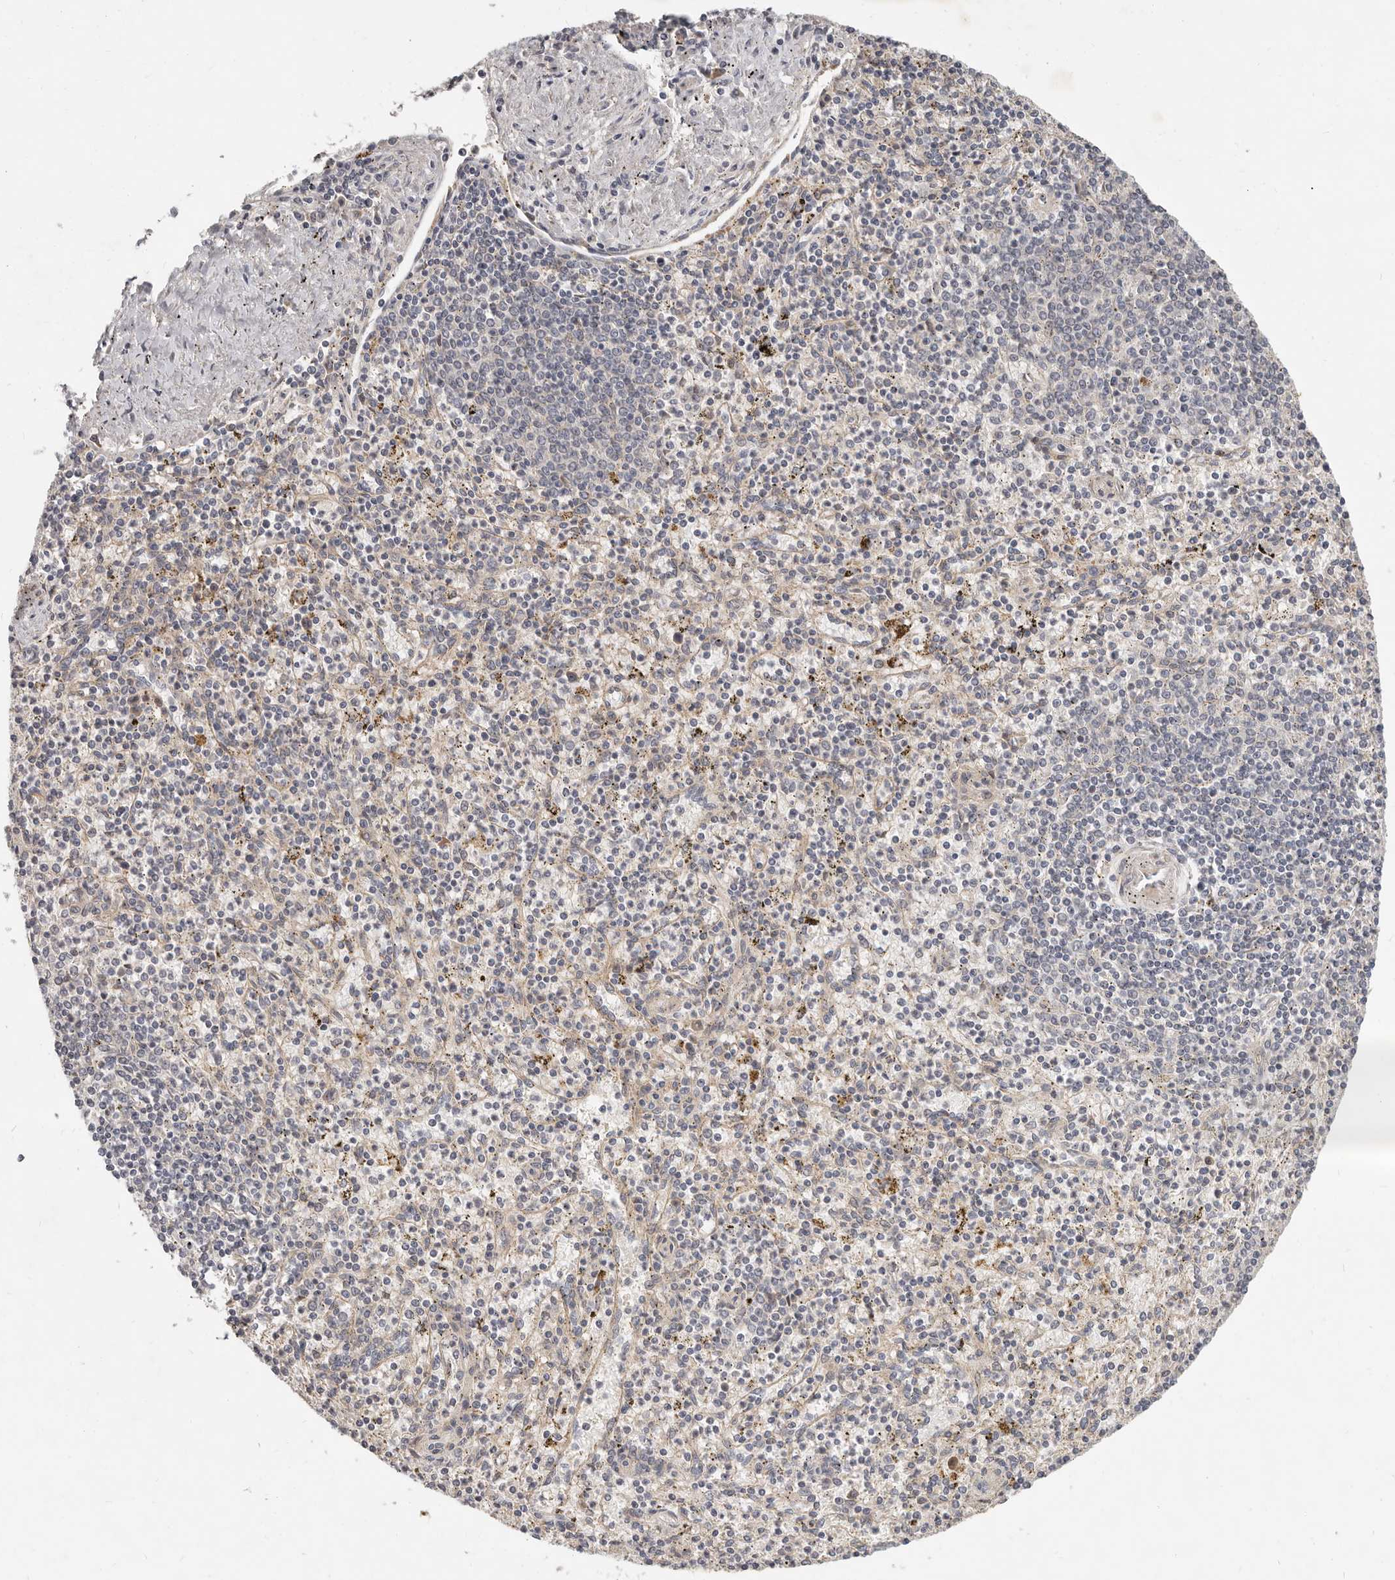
{"staining": {"intensity": "negative", "quantity": "none", "location": "none"}, "tissue": "spleen", "cell_type": "Cells in red pulp", "image_type": "normal", "snomed": [{"axis": "morphology", "description": "Normal tissue, NOS"}, {"axis": "topography", "description": "Spleen"}], "caption": "Immunohistochemical staining of normal human spleen reveals no significant expression in cells in red pulp. The staining is performed using DAB (3,3'-diaminobenzidine) brown chromogen with nuclei counter-stained in using hematoxylin.", "gene": "MICALL2", "patient": {"sex": "male", "age": 72}}